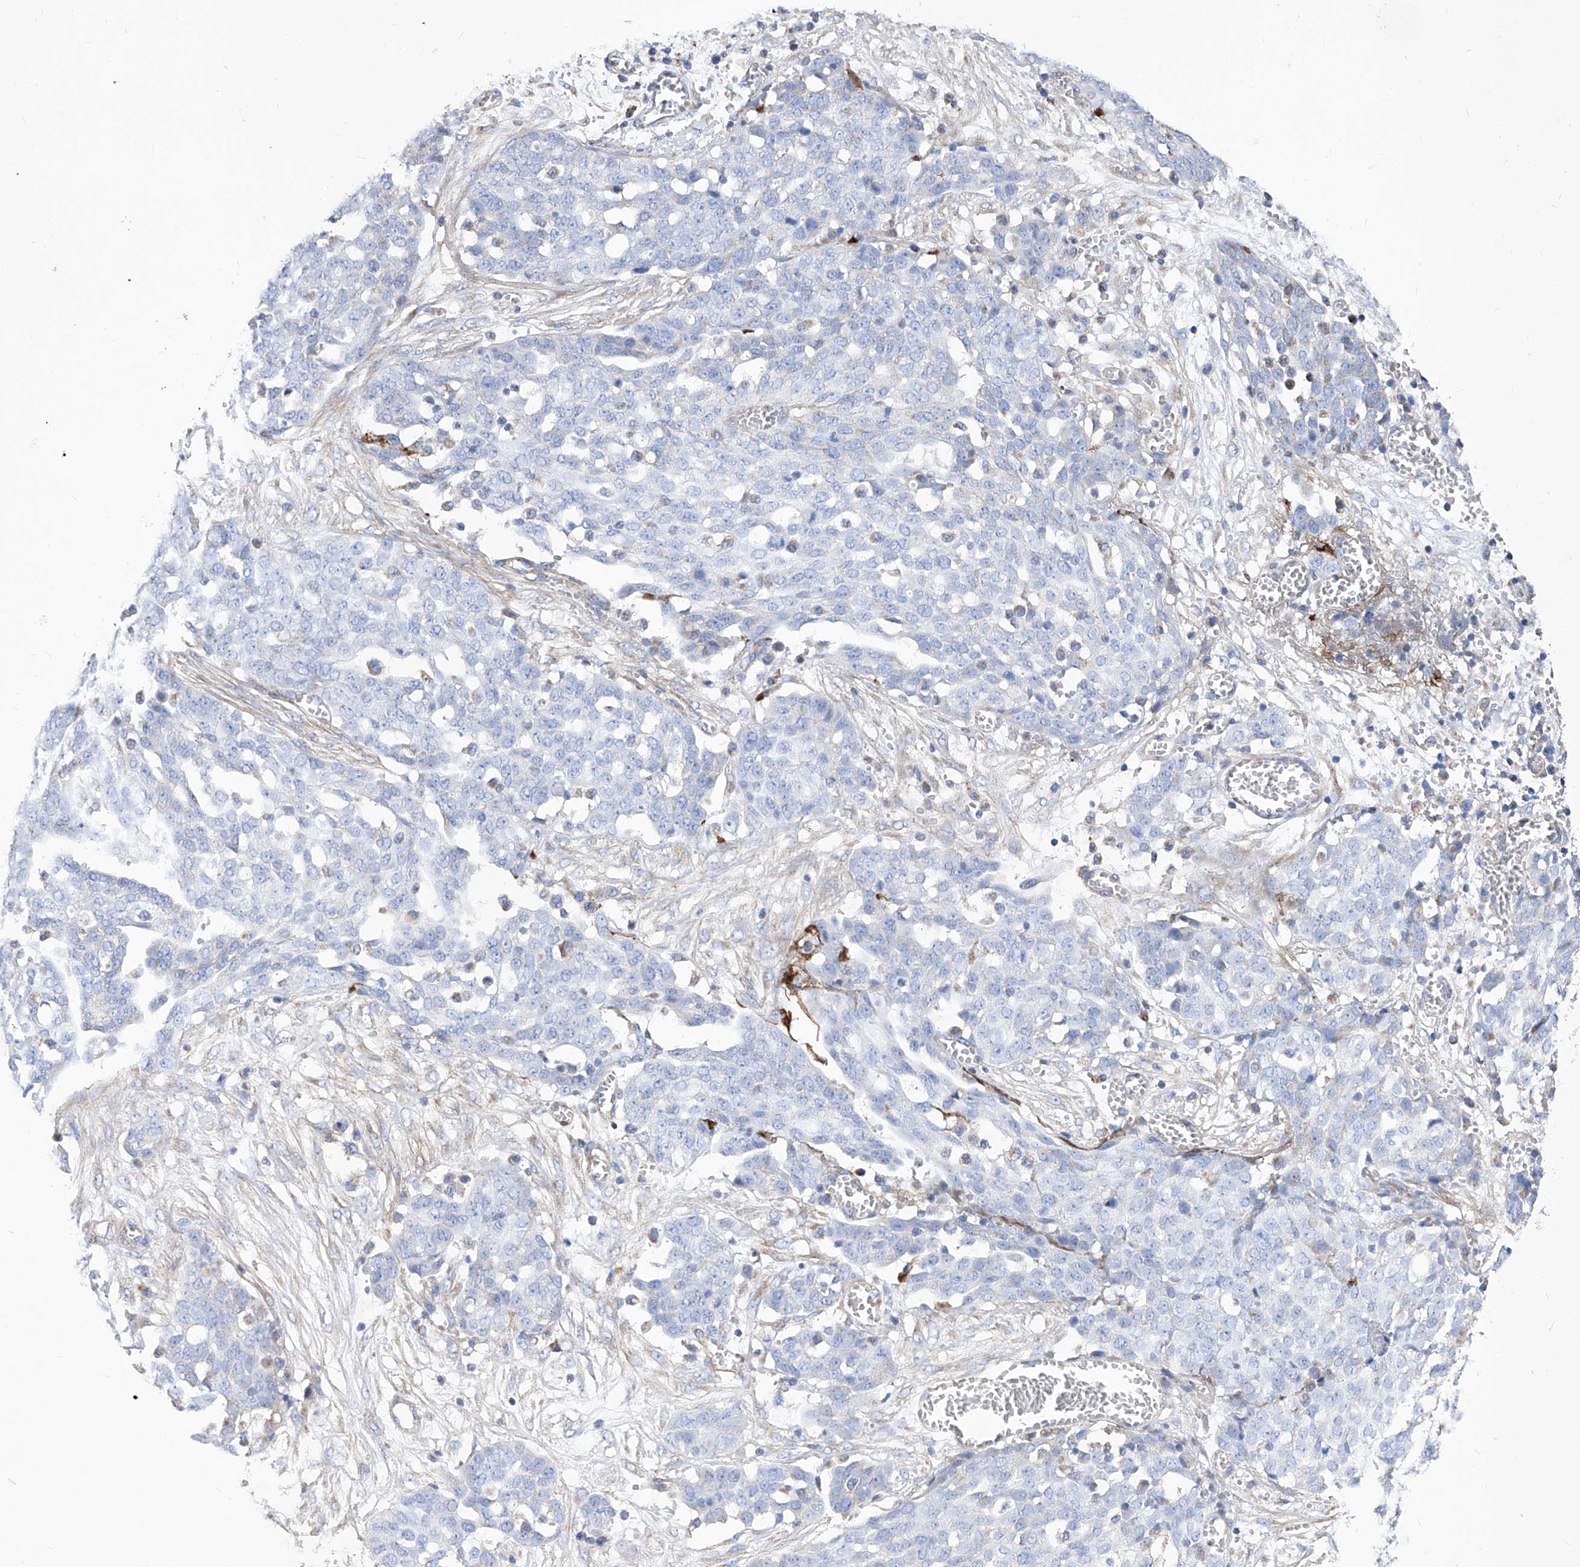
{"staining": {"intensity": "negative", "quantity": "none", "location": "none"}, "tissue": "ovarian cancer", "cell_type": "Tumor cells", "image_type": "cancer", "snomed": [{"axis": "morphology", "description": "Cystadenocarcinoma, serous, NOS"}, {"axis": "topography", "description": "Soft tissue"}, {"axis": "topography", "description": "Ovary"}], "caption": "This is an immunohistochemistry image of human ovarian cancer (serous cystadenocarcinoma). There is no expression in tumor cells.", "gene": "HRNR", "patient": {"sex": "female", "age": 57}}